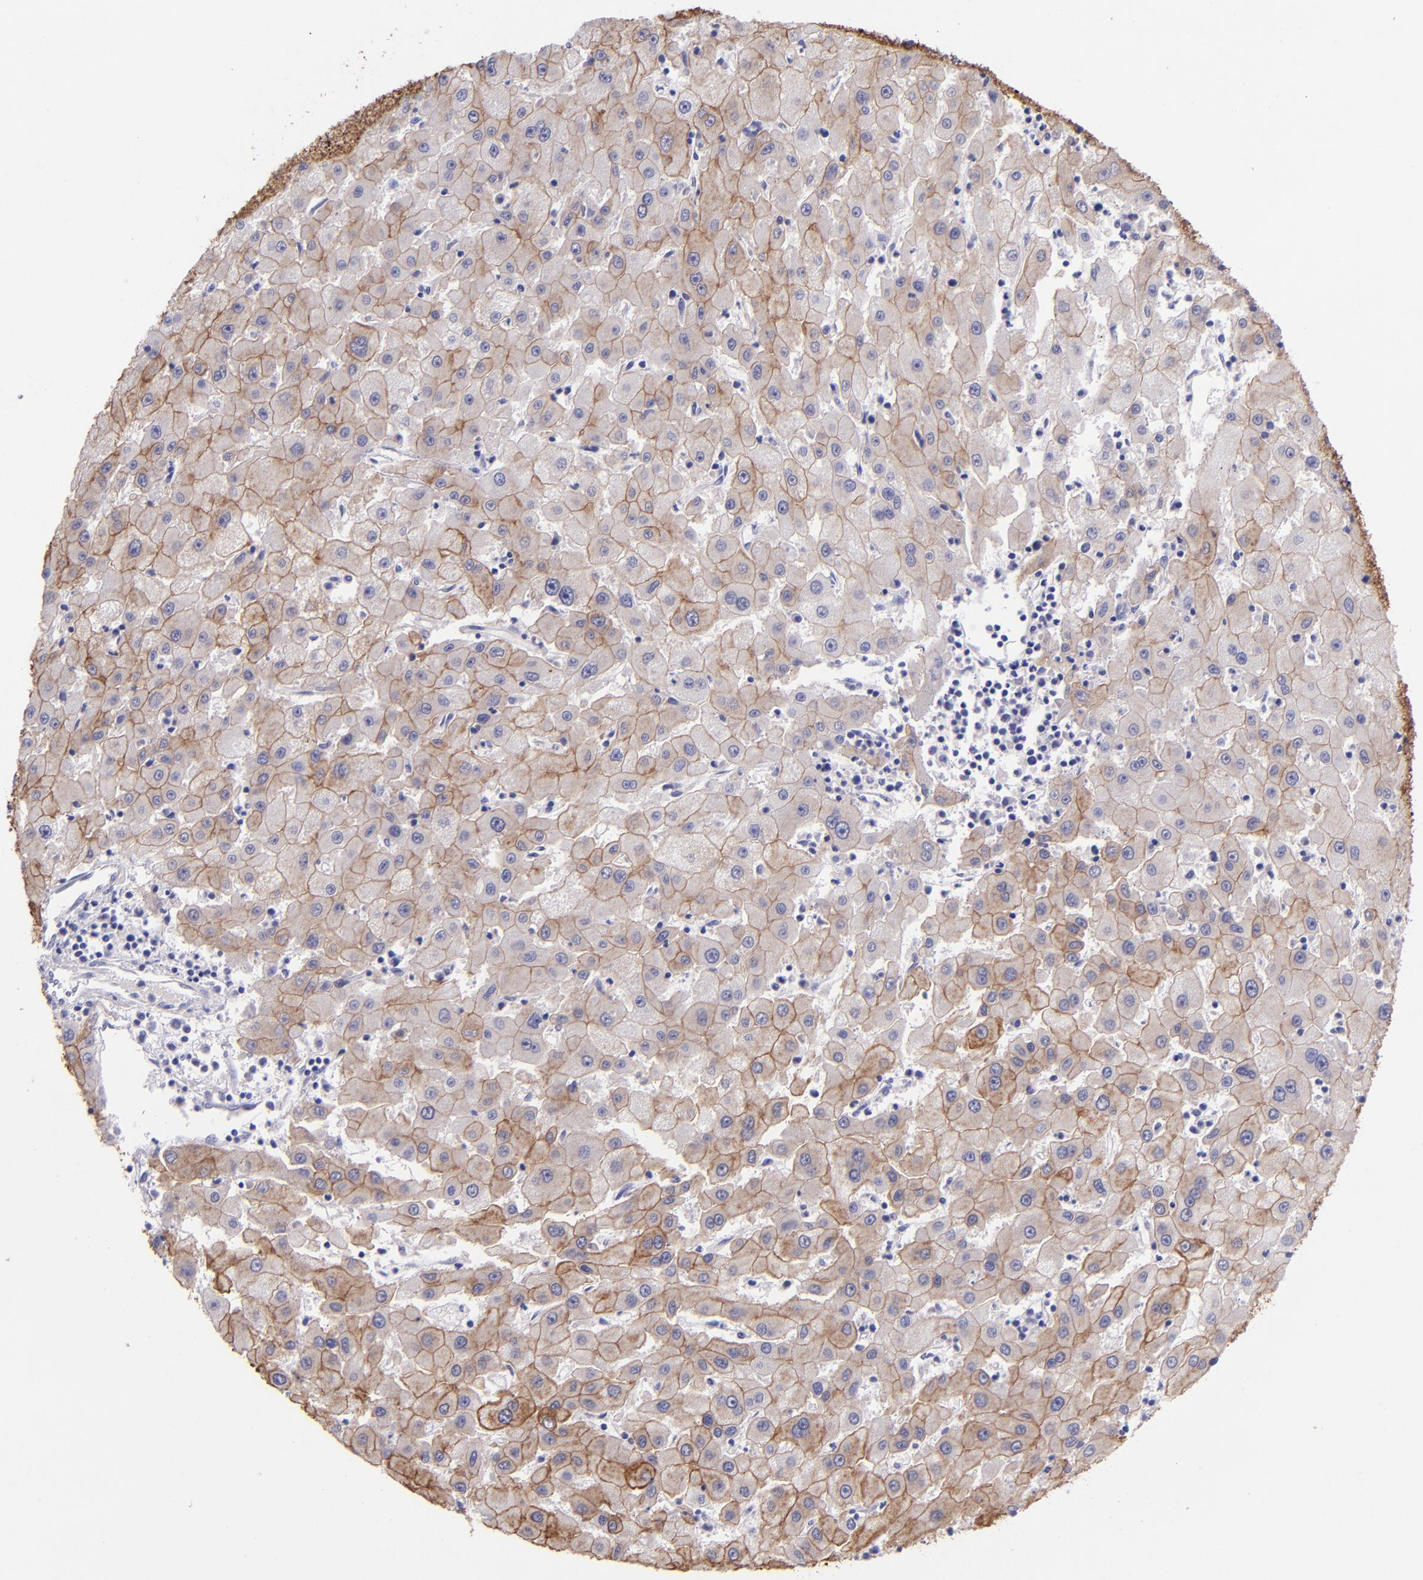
{"staining": {"intensity": "moderate", "quantity": ">75%", "location": "cytoplasmic/membranous"}, "tissue": "liver cancer", "cell_type": "Tumor cells", "image_type": "cancer", "snomed": [{"axis": "morphology", "description": "Carcinoma, Hepatocellular, NOS"}, {"axis": "topography", "description": "Liver"}], "caption": "This image shows immunohistochemistry (IHC) staining of human liver cancer (hepatocellular carcinoma), with medium moderate cytoplasmic/membranous expression in about >75% of tumor cells.", "gene": "KRT4", "patient": {"sex": "male", "age": 72}}